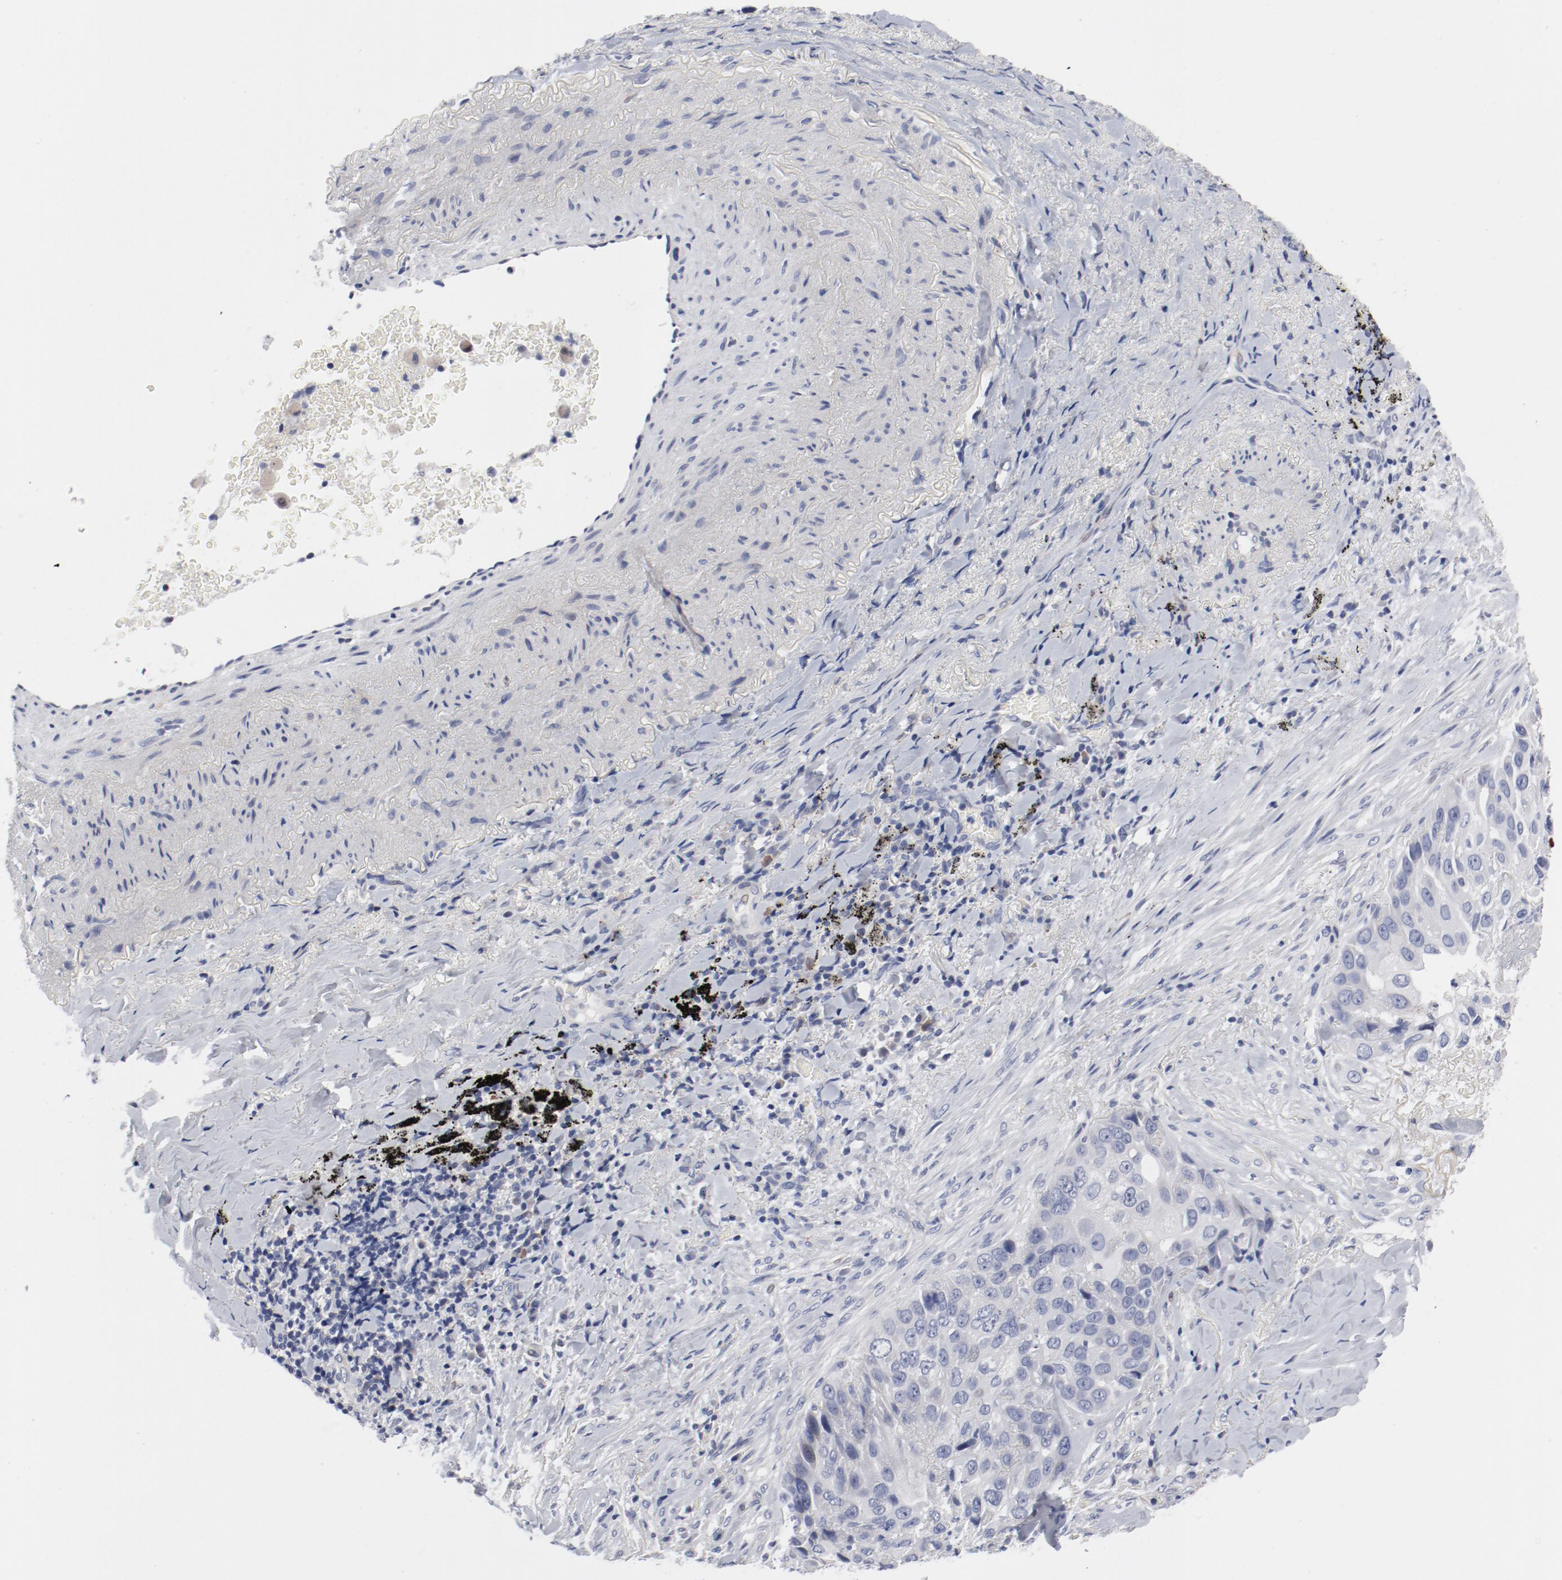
{"staining": {"intensity": "negative", "quantity": "none", "location": "none"}, "tissue": "lung cancer", "cell_type": "Tumor cells", "image_type": "cancer", "snomed": [{"axis": "morphology", "description": "Squamous cell carcinoma, NOS"}, {"axis": "topography", "description": "Lung"}], "caption": "Immunohistochemistry photomicrograph of neoplastic tissue: lung cancer stained with DAB (3,3'-diaminobenzidine) exhibits no significant protein positivity in tumor cells.", "gene": "KCNK13", "patient": {"sex": "male", "age": 54}}